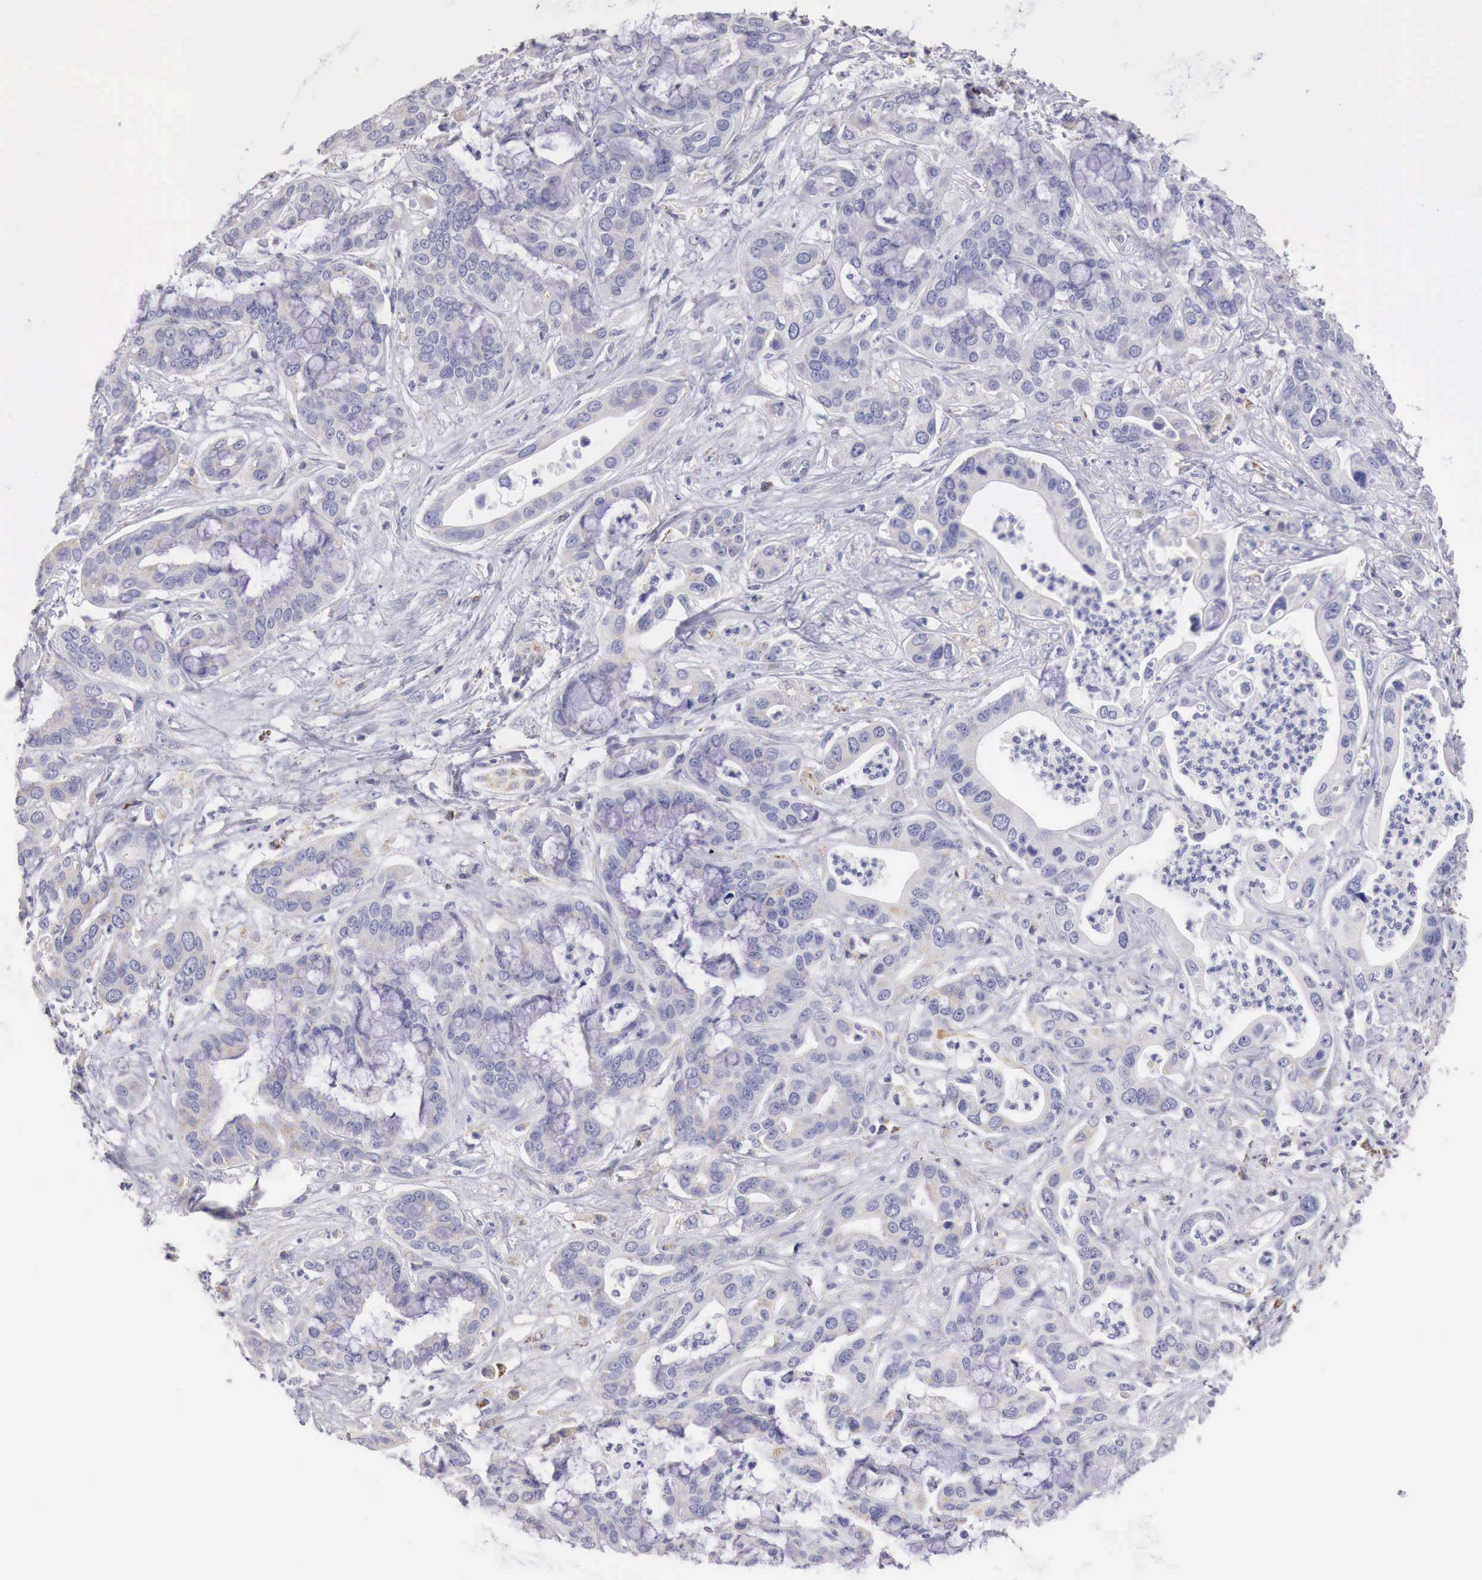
{"staining": {"intensity": "weak", "quantity": "25%-75%", "location": "cytoplasmic/membranous"}, "tissue": "liver cancer", "cell_type": "Tumor cells", "image_type": "cancer", "snomed": [{"axis": "morphology", "description": "Cholangiocarcinoma"}, {"axis": "topography", "description": "Liver"}], "caption": "Tumor cells show weak cytoplasmic/membranous positivity in about 25%-75% of cells in liver cancer (cholangiocarcinoma). (IHC, brightfield microscopy, high magnification).", "gene": "IDH3G", "patient": {"sex": "female", "age": 65}}